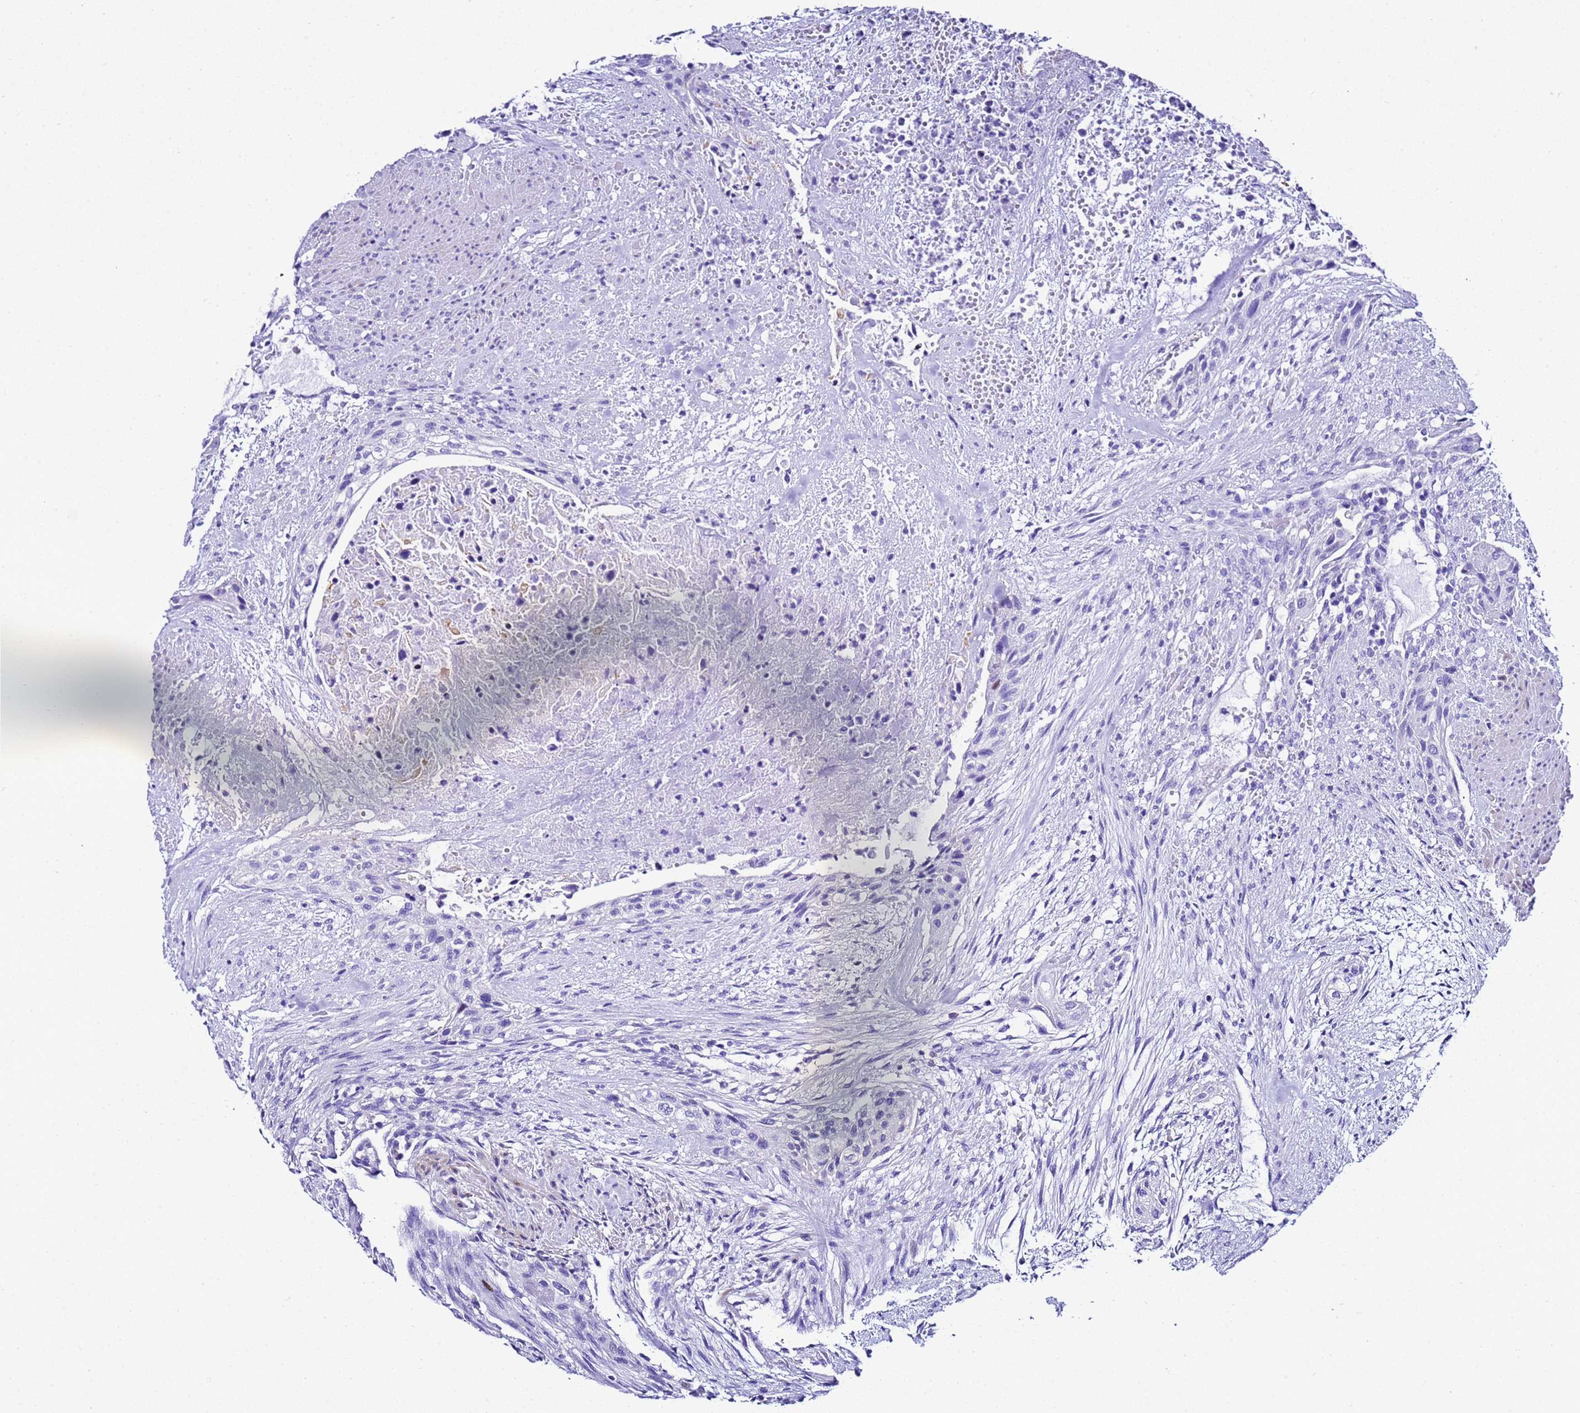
{"staining": {"intensity": "negative", "quantity": "none", "location": "none"}, "tissue": "urothelial cancer", "cell_type": "Tumor cells", "image_type": "cancer", "snomed": [{"axis": "morphology", "description": "Urothelial carcinoma, High grade"}, {"axis": "topography", "description": "Urinary bladder"}], "caption": "Histopathology image shows no significant protein staining in tumor cells of urothelial carcinoma (high-grade).", "gene": "UGT2B10", "patient": {"sex": "male", "age": 35}}